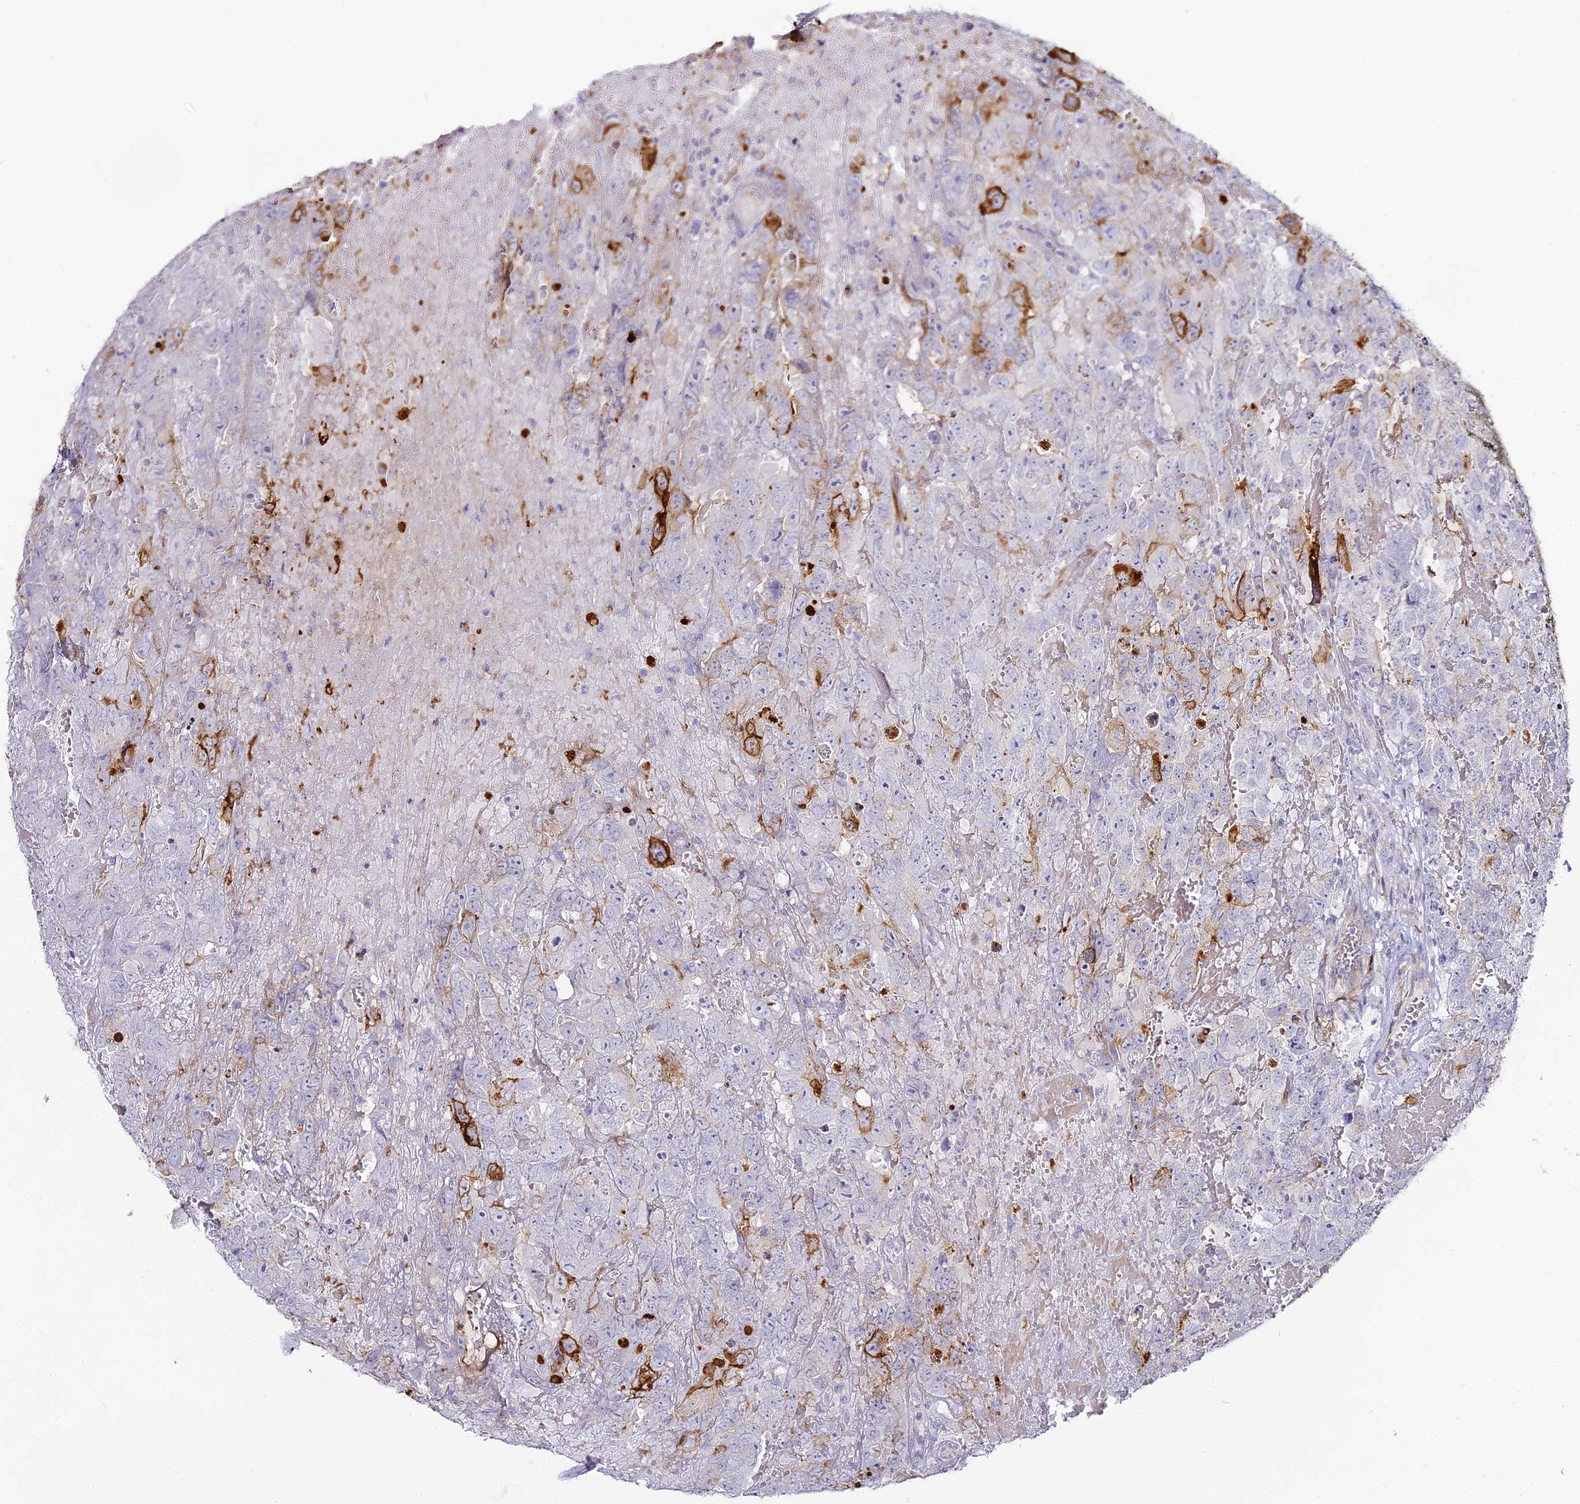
{"staining": {"intensity": "strong", "quantity": "<25%", "location": "cytoplasmic/membranous"}, "tissue": "testis cancer", "cell_type": "Tumor cells", "image_type": "cancer", "snomed": [{"axis": "morphology", "description": "Carcinoma, Embryonal, NOS"}, {"axis": "topography", "description": "Testis"}], "caption": "Embryonal carcinoma (testis) tissue exhibits strong cytoplasmic/membranous expression in about <25% of tumor cells, visualized by immunohistochemistry.", "gene": "ALPG", "patient": {"sex": "male", "age": 45}}